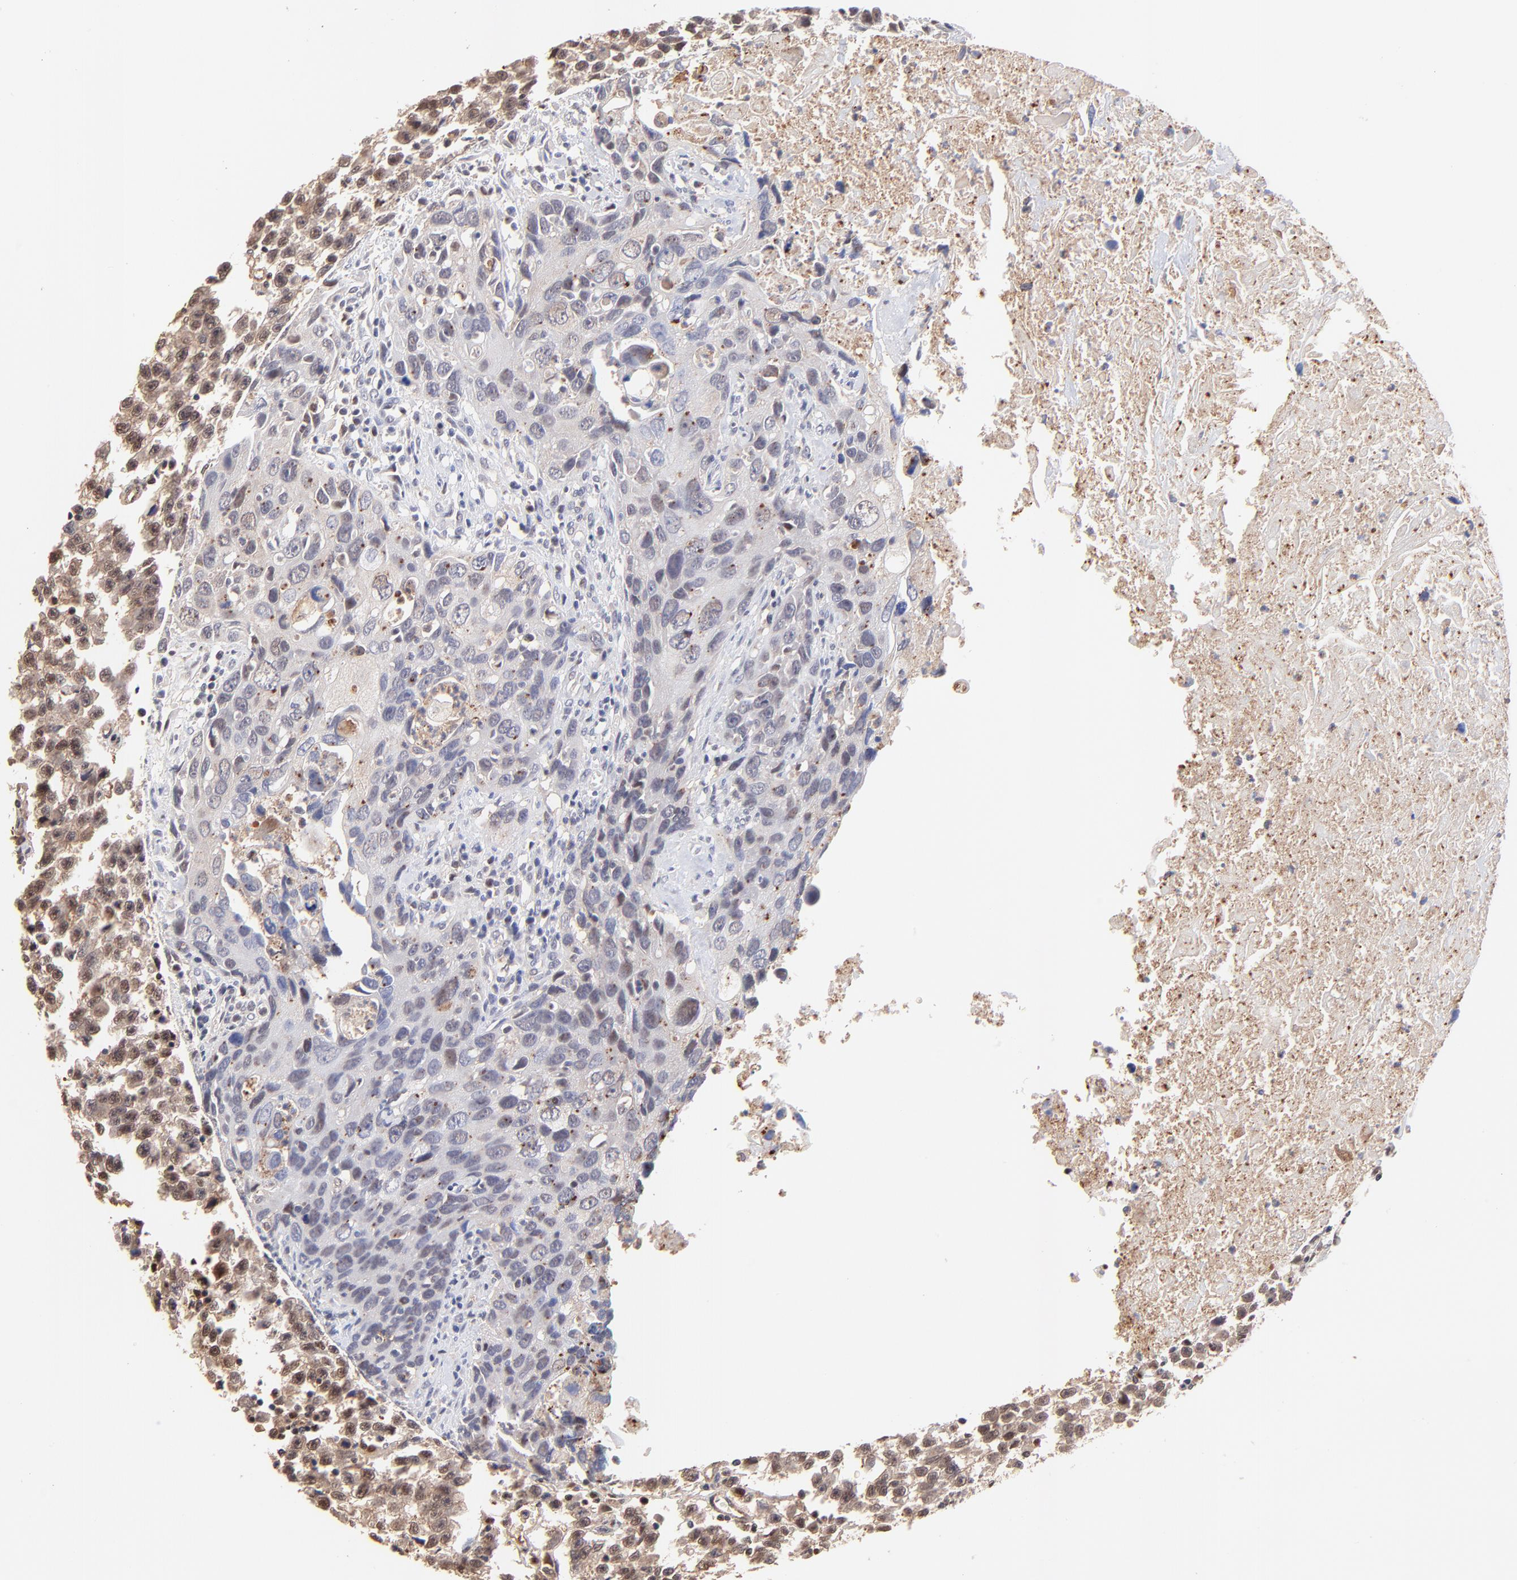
{"staining": {"intensity": "weak", "quantity": ">75%", "location": "cytoplasmic/membranous"}, "tissue": "urothelial cancer", "cell_type": "Tumor cells", "image_type": "cancer", "snomed": [{"axis": "morphology", "description": "Urothelial carcinoma, High grade"}, {"axis": "topography", "description": "Urinary bladder"}], "caption": "Immunohistochemical staining of high-grade urothelial carcinoma exhibits low levels of weak cytoplasmic/membranous staining in approximately >75% of tumor cells. (DAB (3,3'-diaminobenzidine) = brown stain, brightfield microscopy at high magnification).", "gene": "PSMA6", "patient": {"sex": "male", "age": 71}}